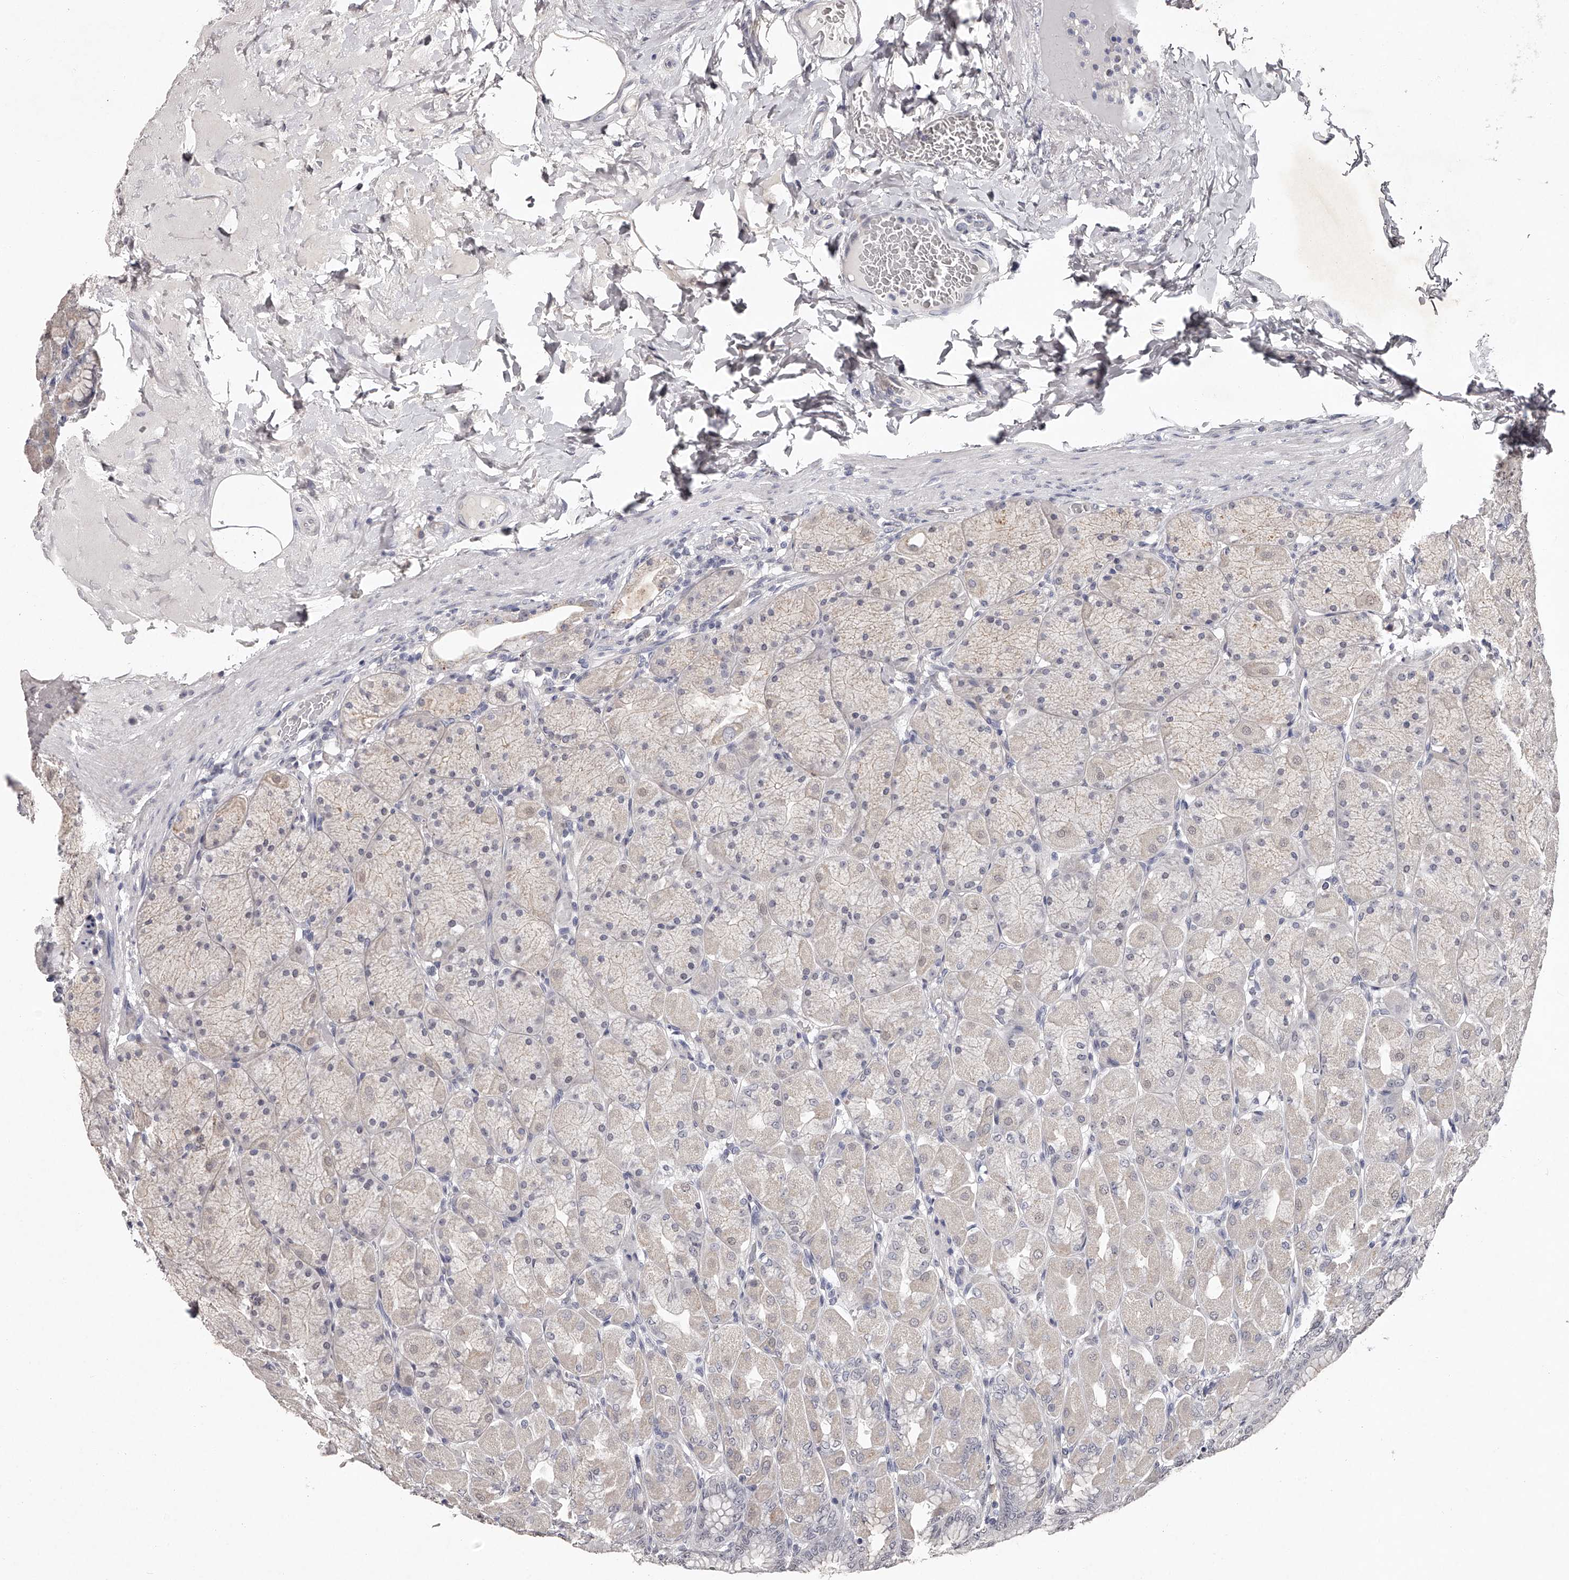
{"staining": {"intensity": "negative", "quantity": "none", "location": "none"}, "tissue": "stomach", "cell_type": "Glandular cells", "image_type": "normal", "snomed": [{"axis": "morphology", "description": "Normal tissue, NOS"}, {"axis": "topography", "description": "Stomach, upper"}], "caption": "A high-resolution photomicrograph shows immunohistochemistry staining of normal stomach, which displays no significant staining in glandular cells.", "gene": "NT5DC1", "patient": {"sex": "female", "age": 56}}